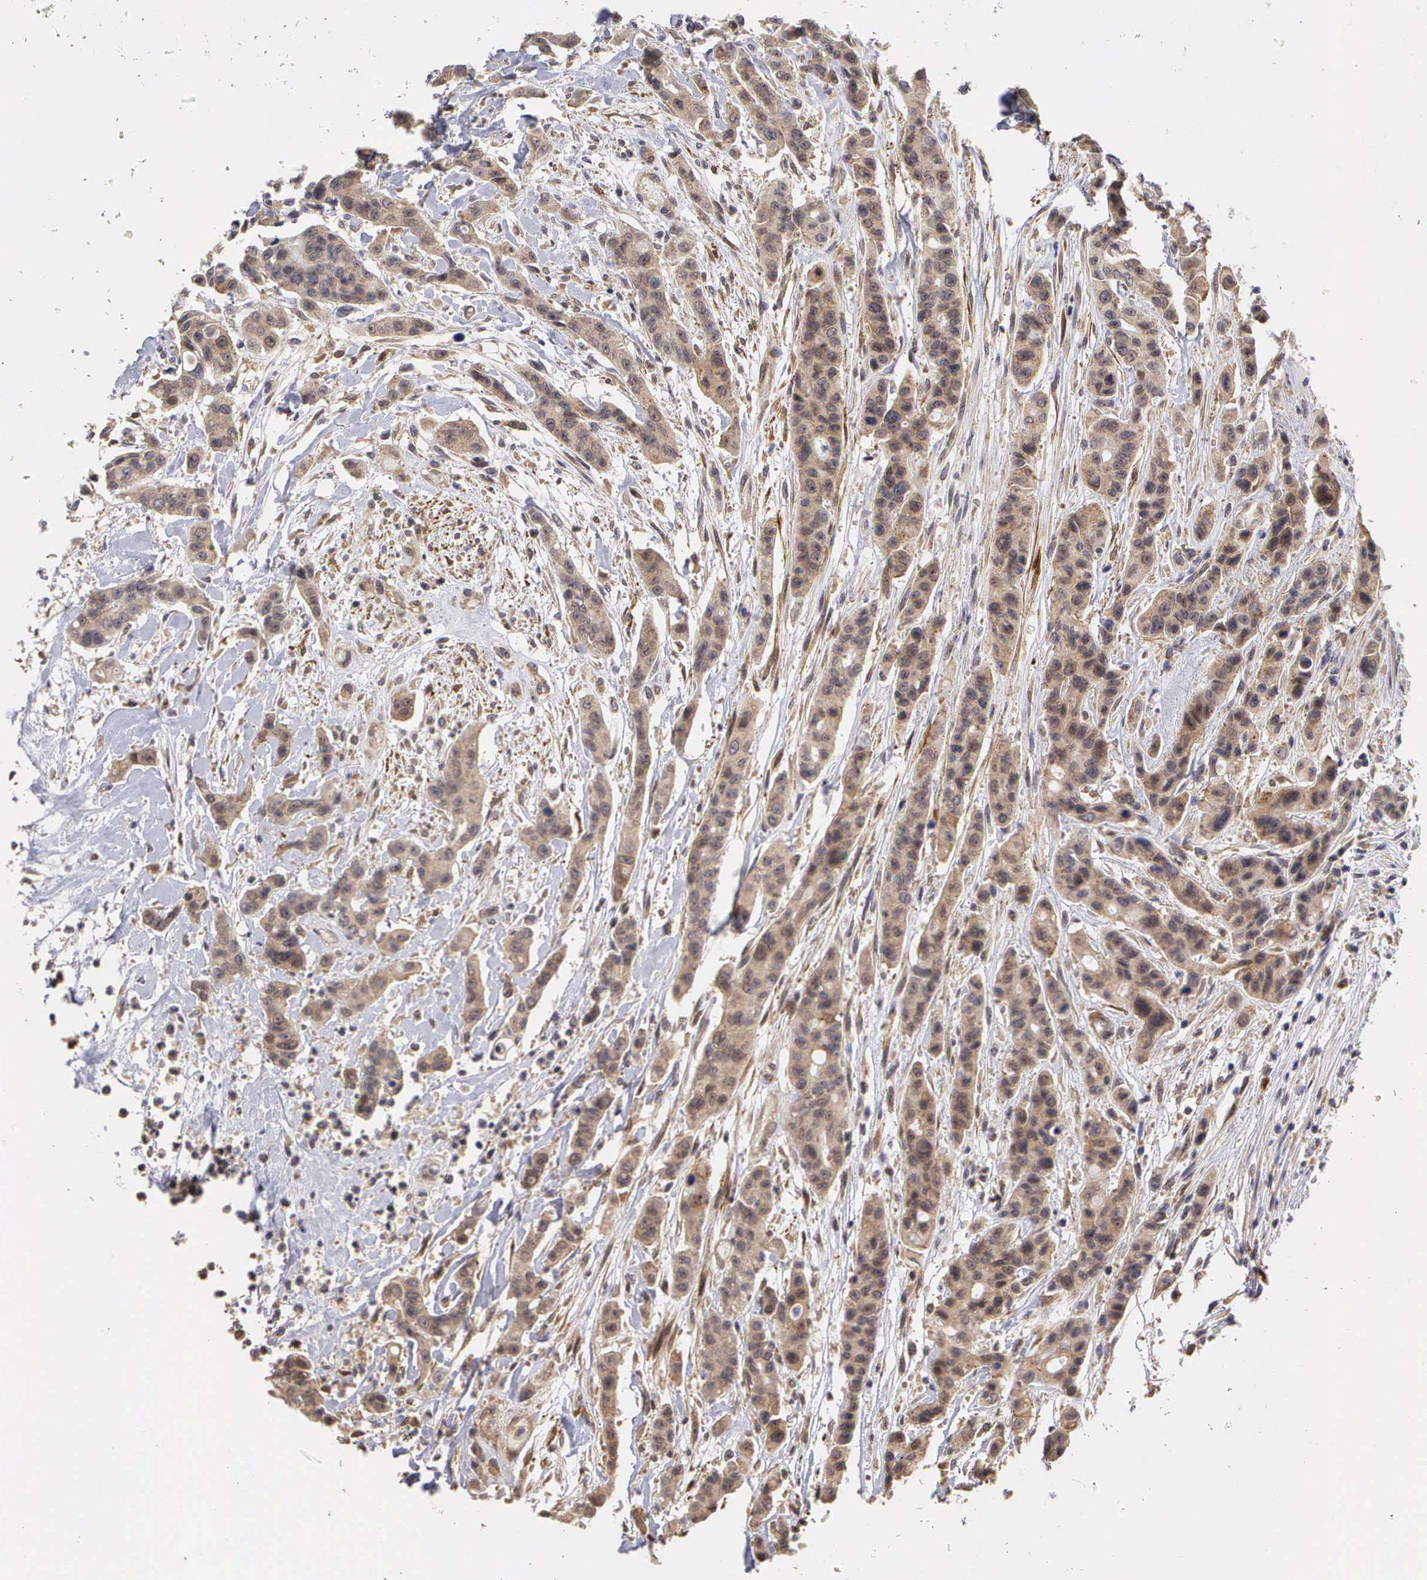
{"staining": {"intensity": "moderate", "quantity": ">75%", "location": "cytoplasmic/membranous"}, "tissue": "colorectal cancer", "cell_type": "Tumor cells", "image_type": "cancer", "snomed": [{"axis": "morphology", "description": "Adenocarcinoma, NOS"}, {"axis": "topography", "description": "Colon"}], "caption": "This photomicrograph shows immunohistochemistry (IHC) staining of human colorectal cancer, with medium moderate cytoplasmic/membranous expression in about >75% of tumor cells.", "gene": "DNAJB7", "patient": {"sex": "female", "age": 70}}